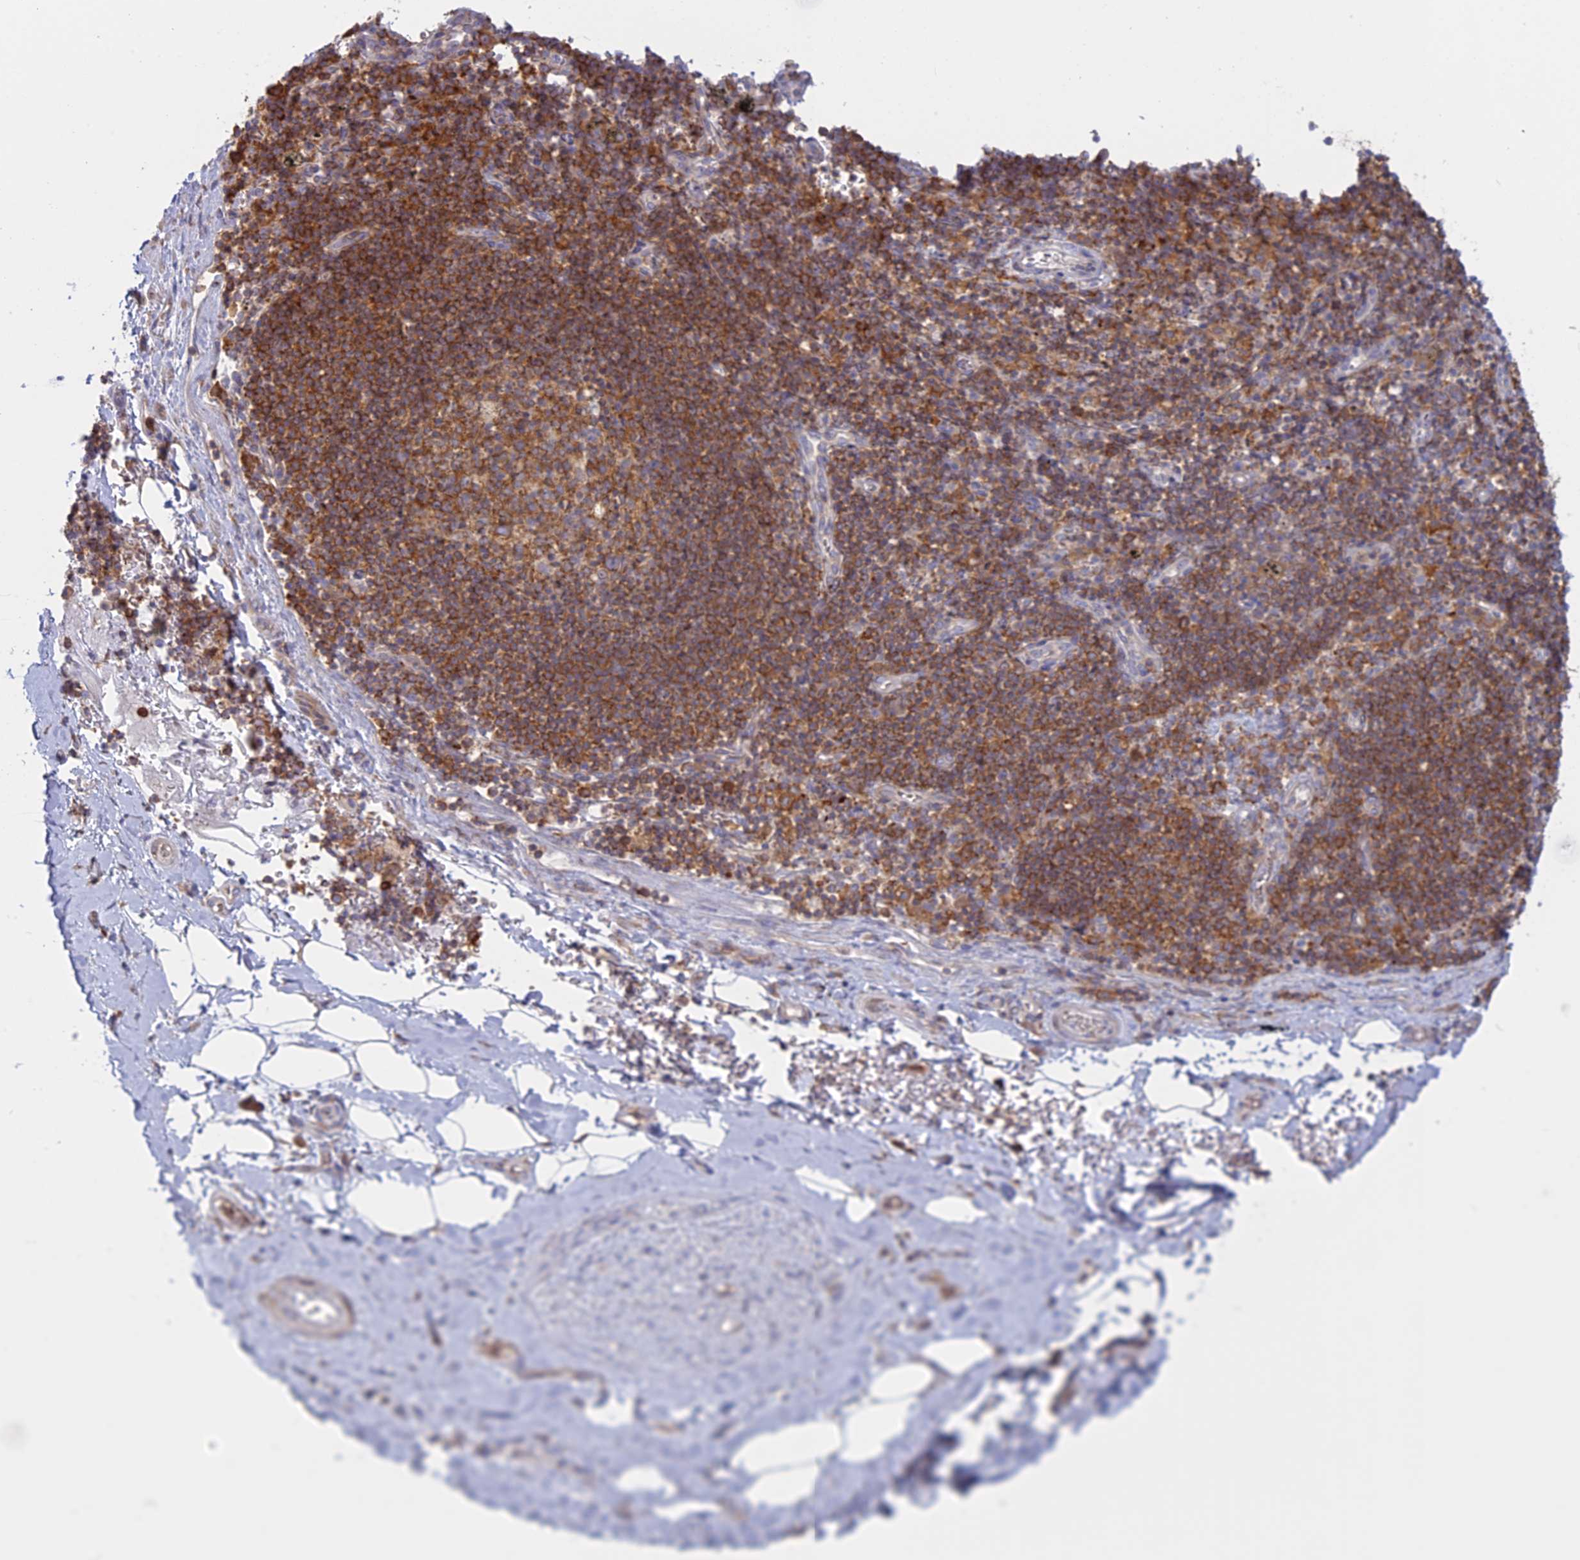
{"staining": {"intensity": "negative", "quantity": "none", "location": "none"}, "tissue": "adipose tissue", "cell_type": "Adipocytes", "image_type": "normal", "snomed": [{"axis": "morphology", "description": "Normal tissue, NOS"}, {"axis": "topography", "description": "Lymph node"}, {"axis": "topography", "description": "Cartilage tissue"}, {"axis": "topography", "description": "Bronchus"}], "caption": "IHC histopathology image of unremarkable adipose tissue: human adipose tissue stained with DAB reveals no significant protein expression in adipocytes.", "gene": "GMIP", "patient": {"sex": "male", "age": 63}}